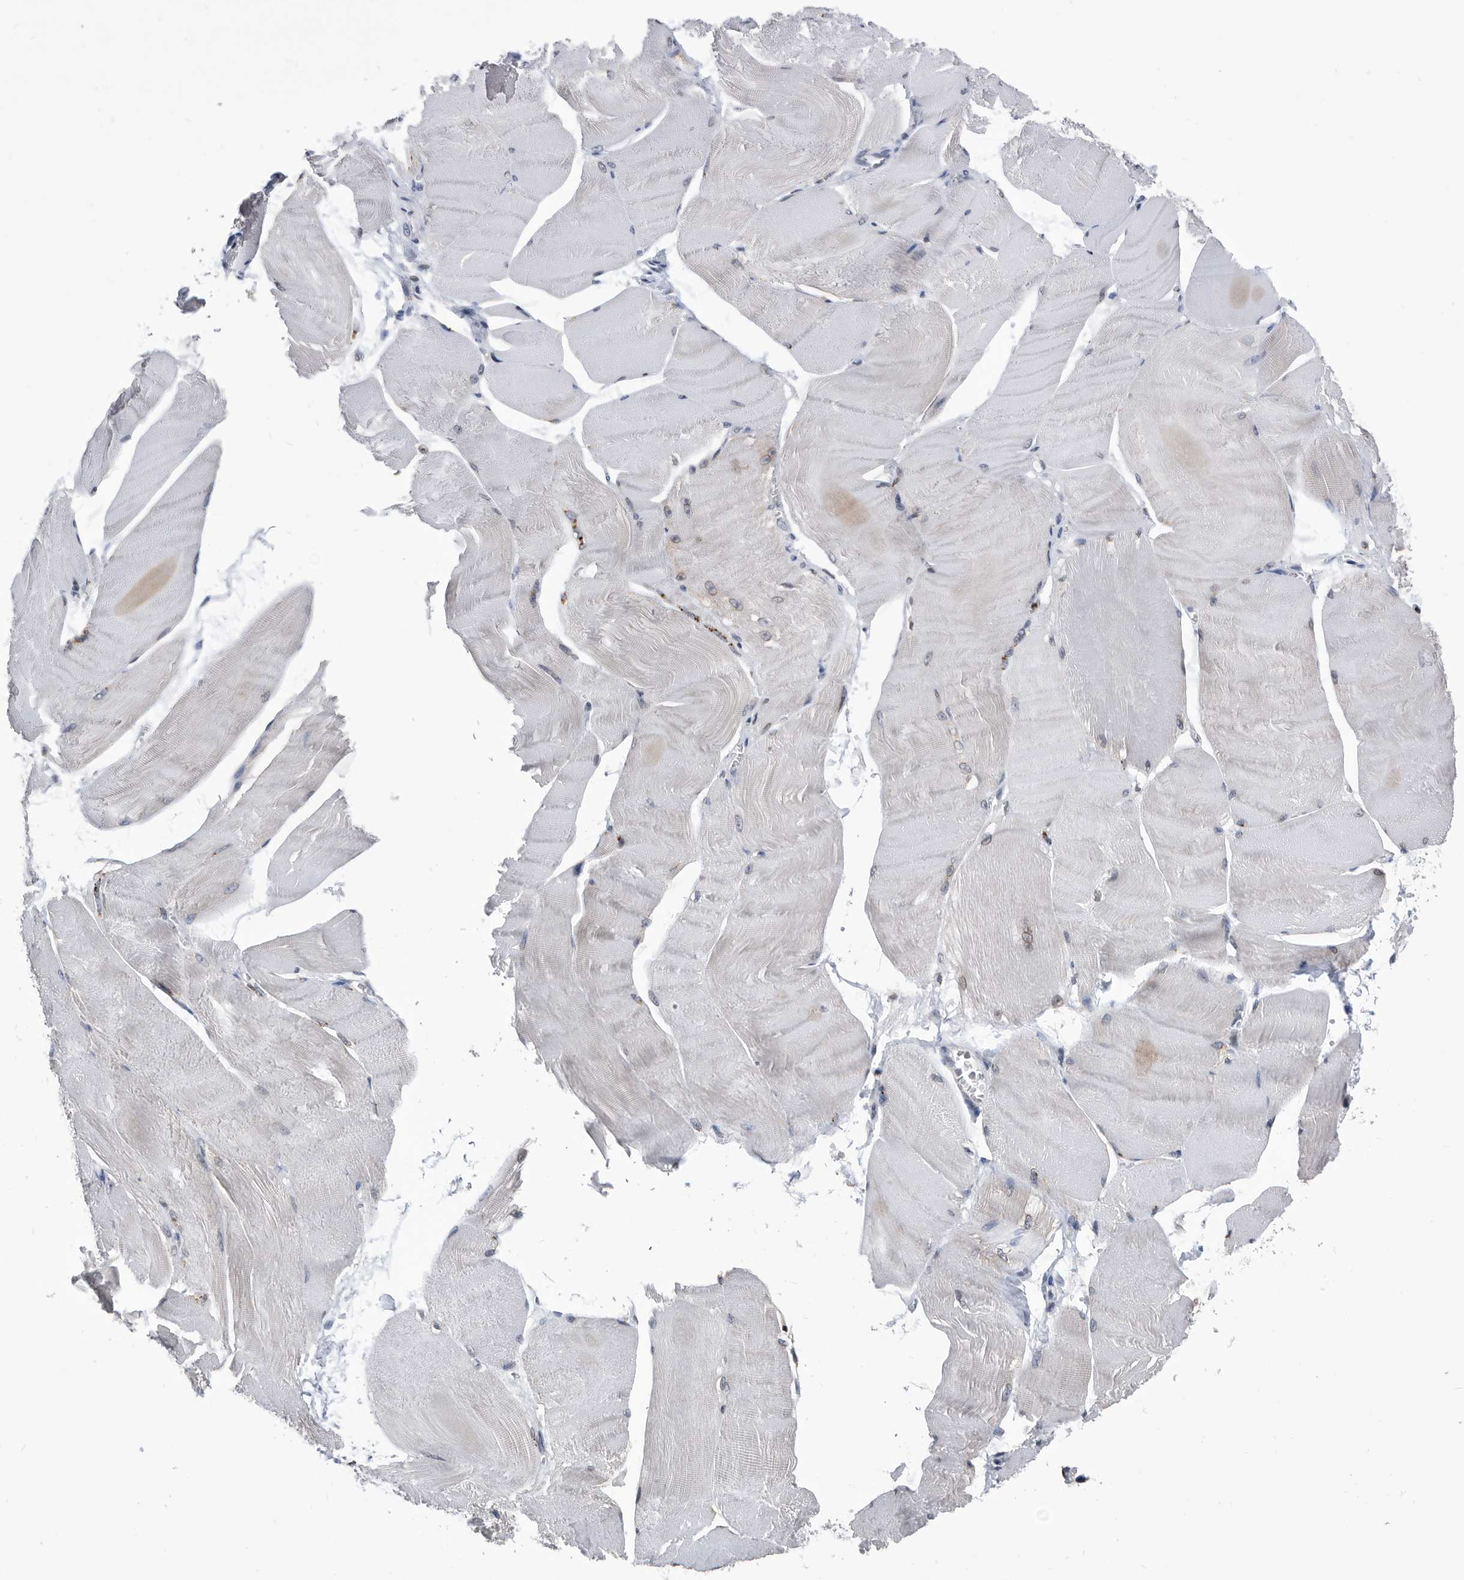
{"staining": {"intensity": "negative", "quantity": "none", "location": "none"}, "tissue": "skeletal muscle", "cell_type": "Myocytes", "image_type": "normal", "snomed": [{"axis": "morphology", "description": "Normal tissue, NOS"}, {"axis": "morphology", "description": "Basal cell carcinoma"}, {"axis": "topography", "description": "Skeletal muscle"}], "caption": "This is an immunohistochemistry (IHC) histopathology image of benign skeletal muscle. There is no expression in myocytes.", "gene": "TSTD1", "patient": {"sex": "female", "age": 64}}